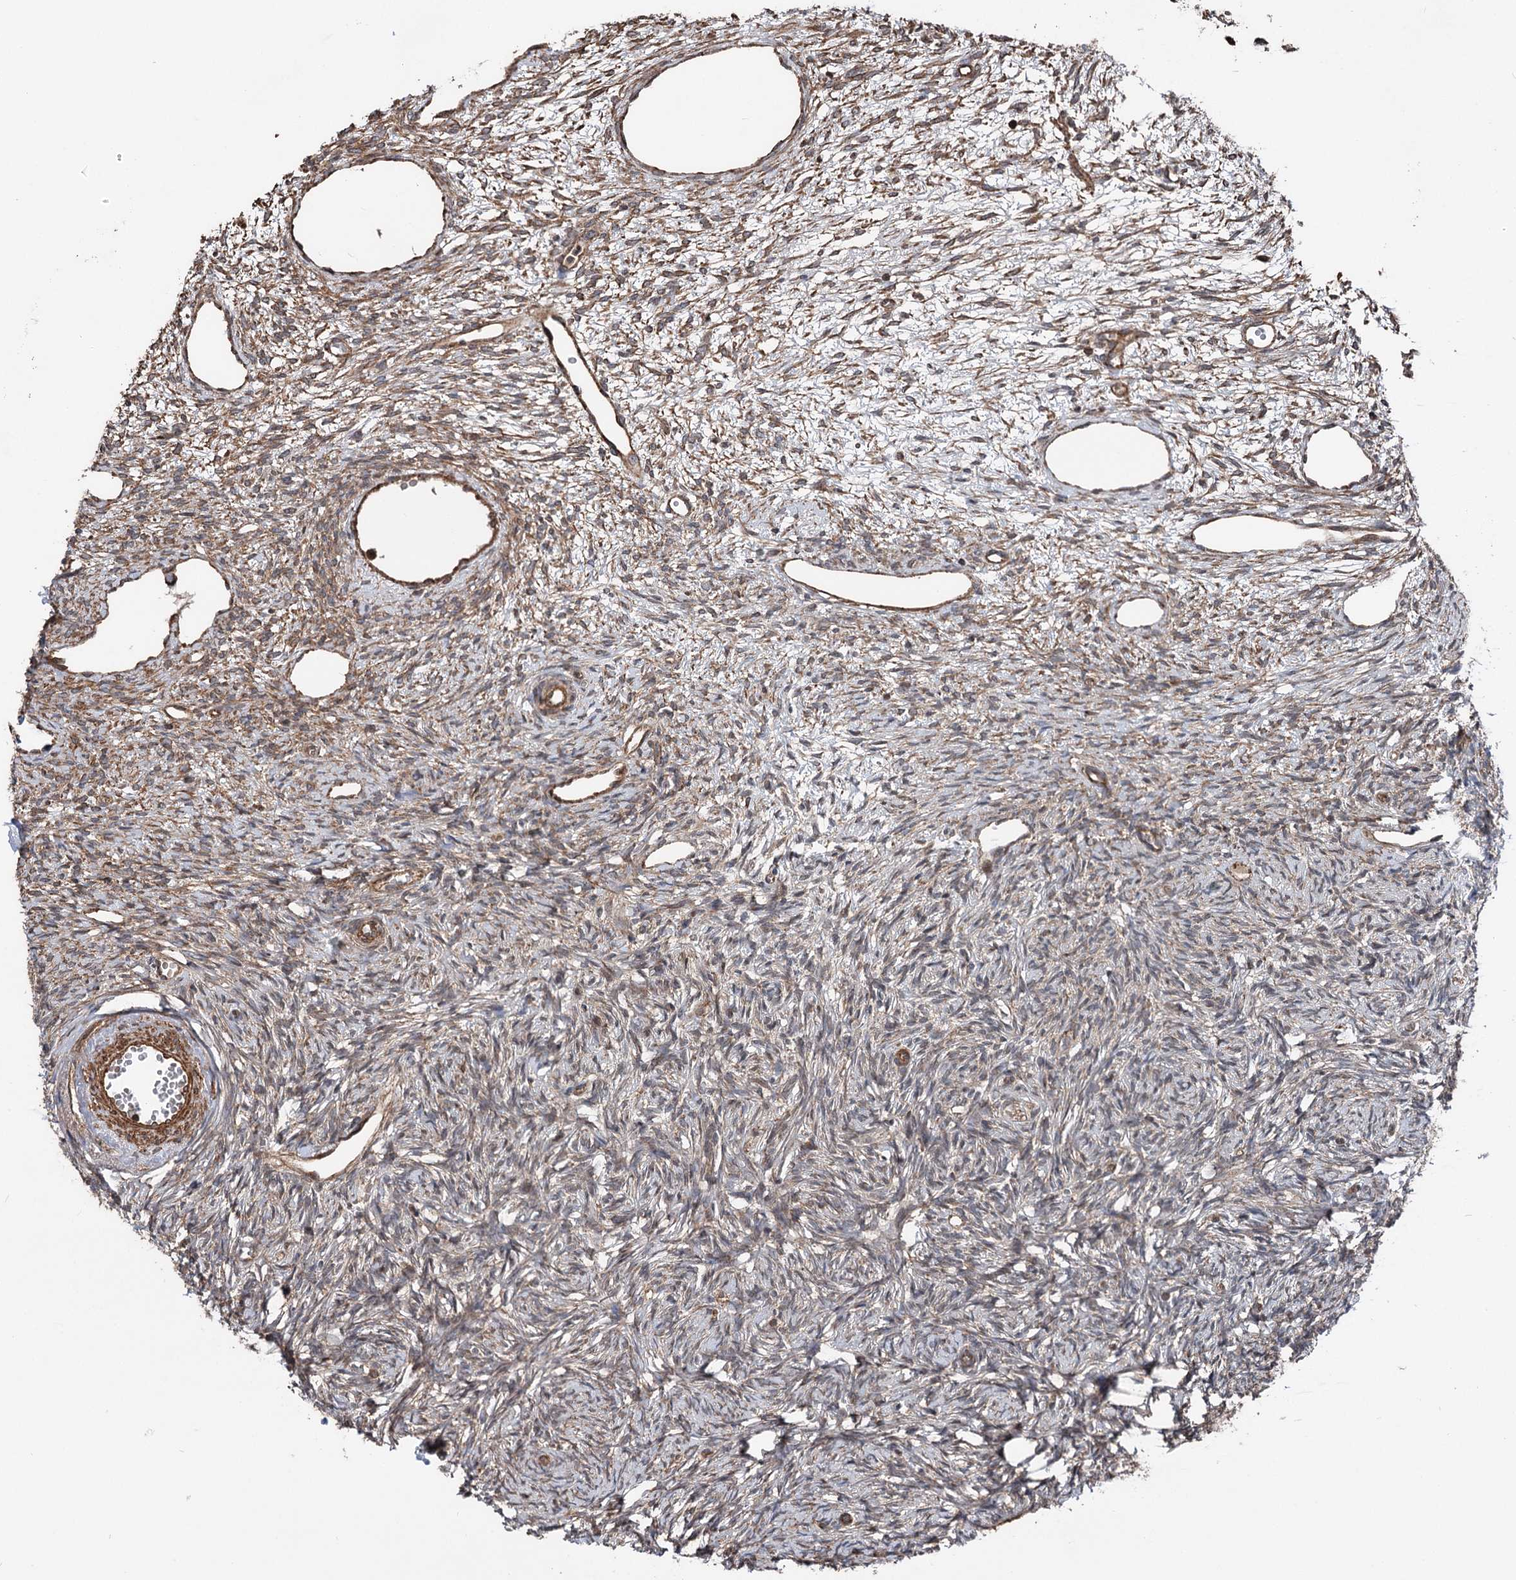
{"staining": {"intensity": "moderate", "quantity": "25%-75%", "location": "cytoplasmic/membranous"}, "tissue": "ovary", "cell_type": "Ovarian stroma cells", "image_type": "normal", "snomed": [{"axis": "morphology", "description": "Normal tissue, NOS"}, {"axis": "topography", "description": "Ovary"}], "caption": "Immunohistochemistry (DAB) staining of benign human ovary shows moderate cytoplasmic/membranous protein expression in approximately 25%-75% of ovarian stroma cells.", "gene": "ITFG2", "patient": {"sex": "female", "age": 51}}